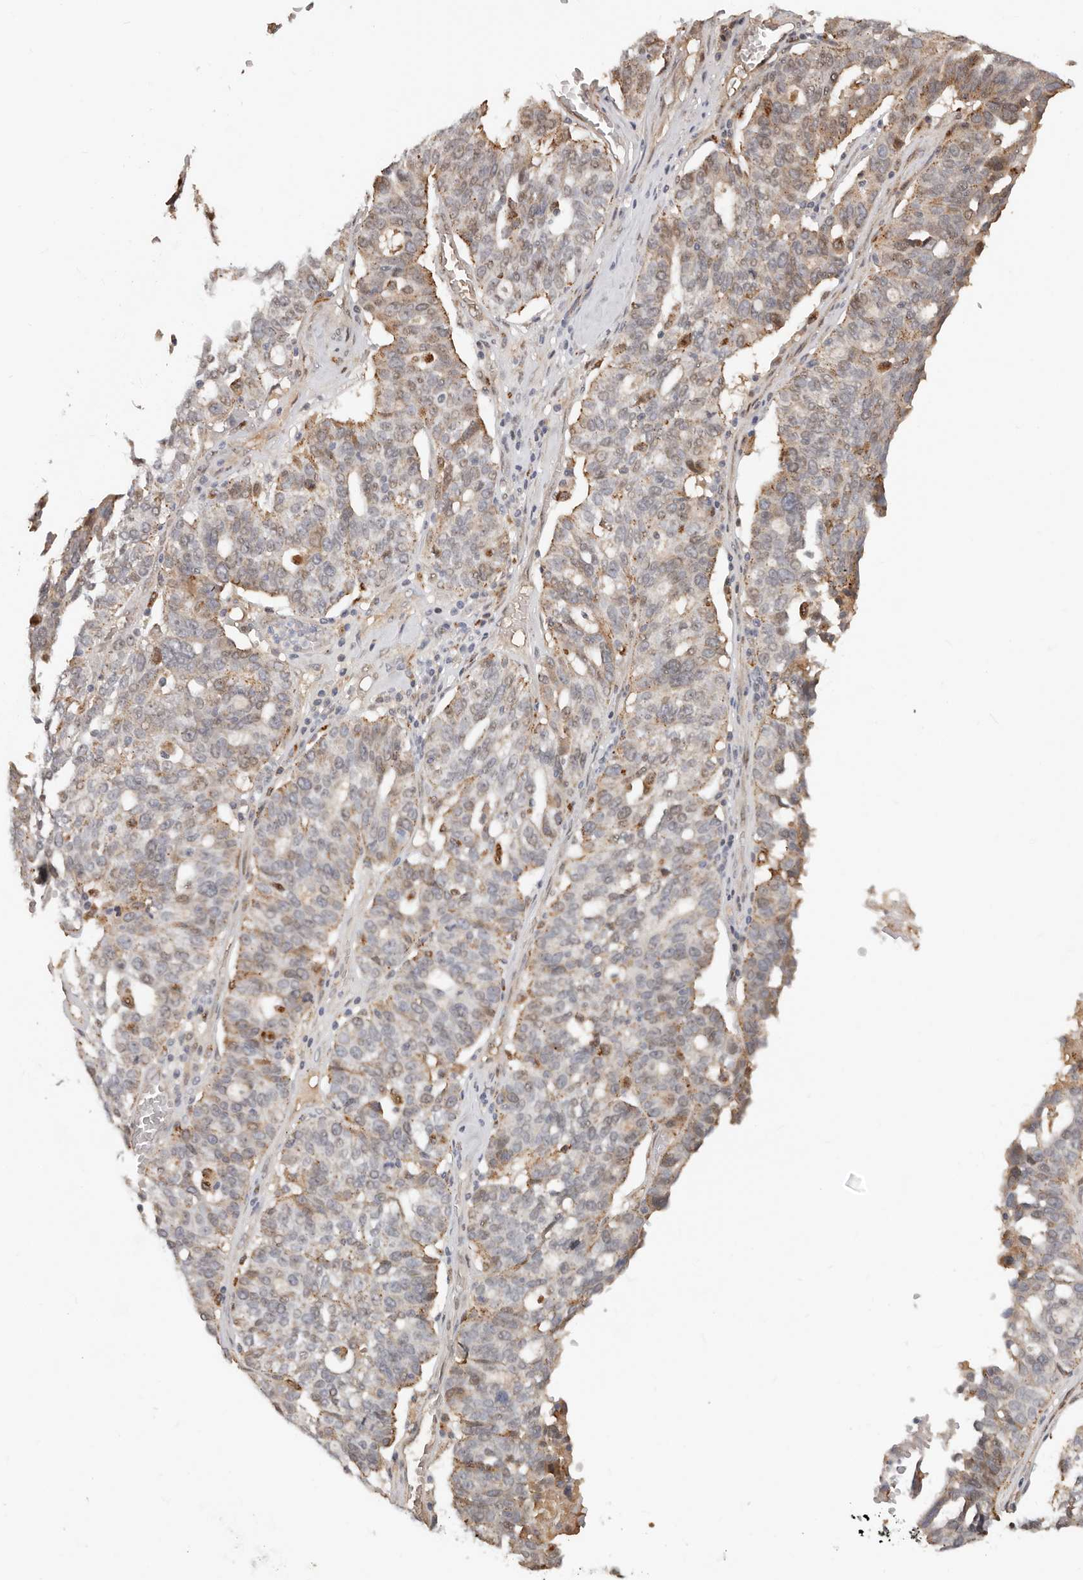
{"staining": {"intensity": "moderate", "quantity": "25%-75%", "location": "cytoplasmic/membranous,nuclear"}, "tissue": "ovarian cancer", "cell_type": "Tumor cells", "image_type": "cancer", "snomed": [{"axis": "morphology", "description": "Cystadenocarcinoma, serous, NOS"}, {"axis": "topography", "description": "Ovary"}], "caption": "A histopathology image showing moderate cytoplasmic/membranous and nuclear expression in approximately 25%-75% of tumor cells in ovarian serous cystadenocarcinoma, as visualized by brown immunohistochemical staining.", "gene": "ZRANB1", "patient": {"sex": "female", "age": 59}}